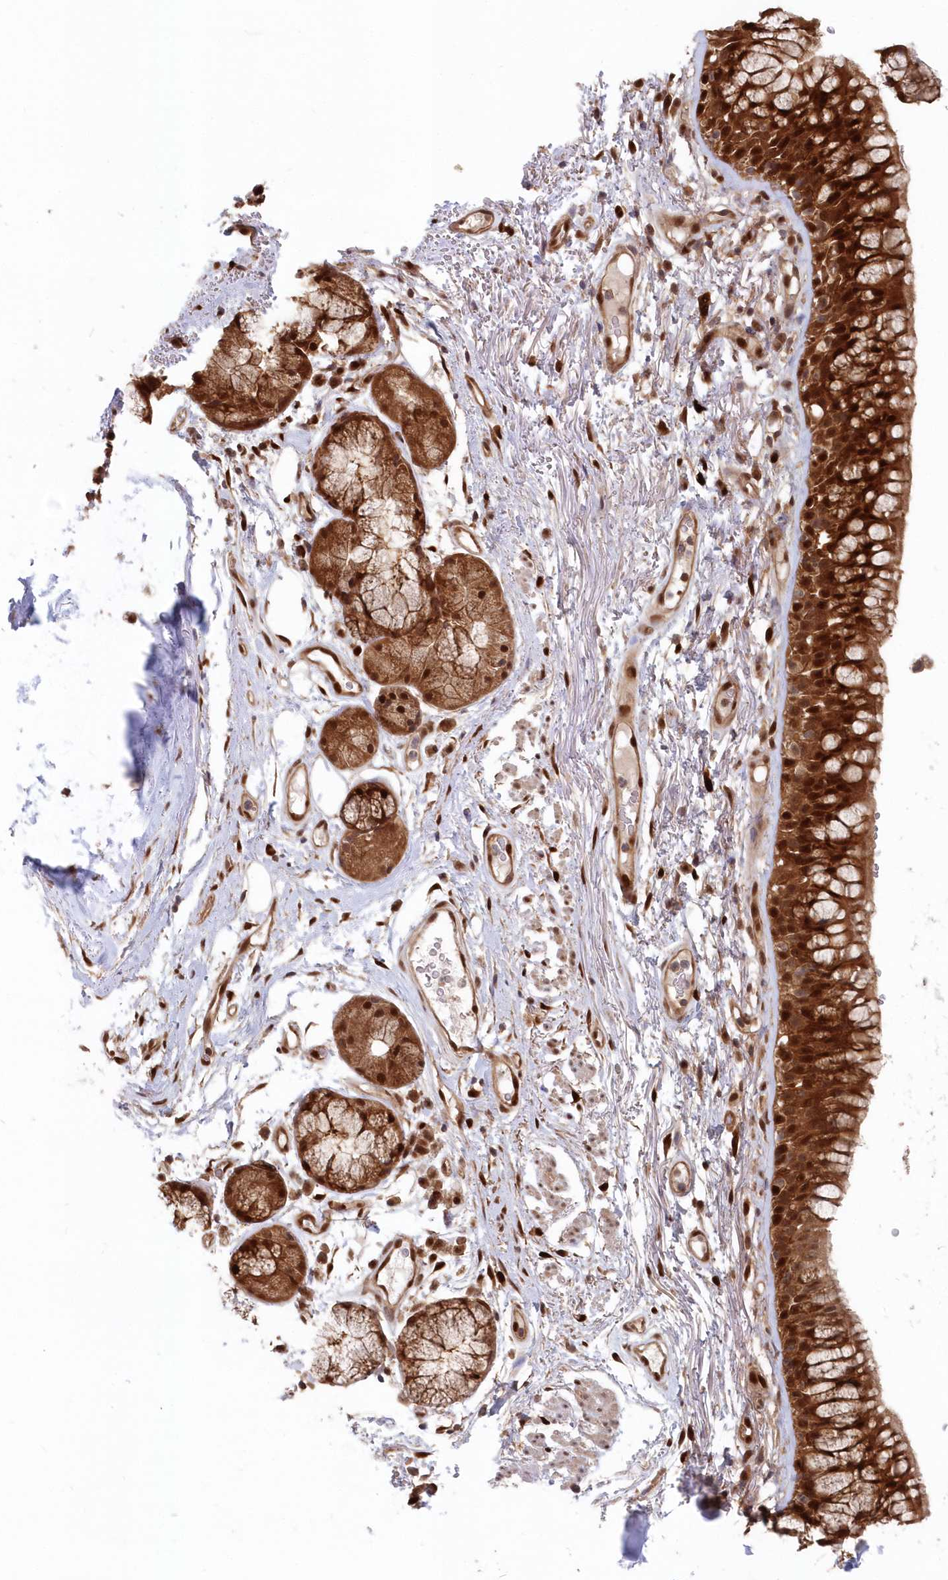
{"staining": {"intensity": "strong", "quantity": ">75%", "location": "cytoplasmic/membranous,nuclear"}, "tissue": "bronchus", "cell_type": "Respiratory epithelial cells", "image_type": "normal", "snomed": [{"axis": "morphology", "description": "Normal tissue, NOS"}, {"axis": "topography", "description": "Cartilage tissue"}, {"axis": "topography", "description": "Bronchus"}], "caption": "Bronchus stained for a protein (brown) displays strong cytoplasmic/membranous,nuclear positive staining in approximately >75% of respiratory epithelial cells.", "gene": "ABHD14B", "patient": {"sex": "female", "age": 73}}